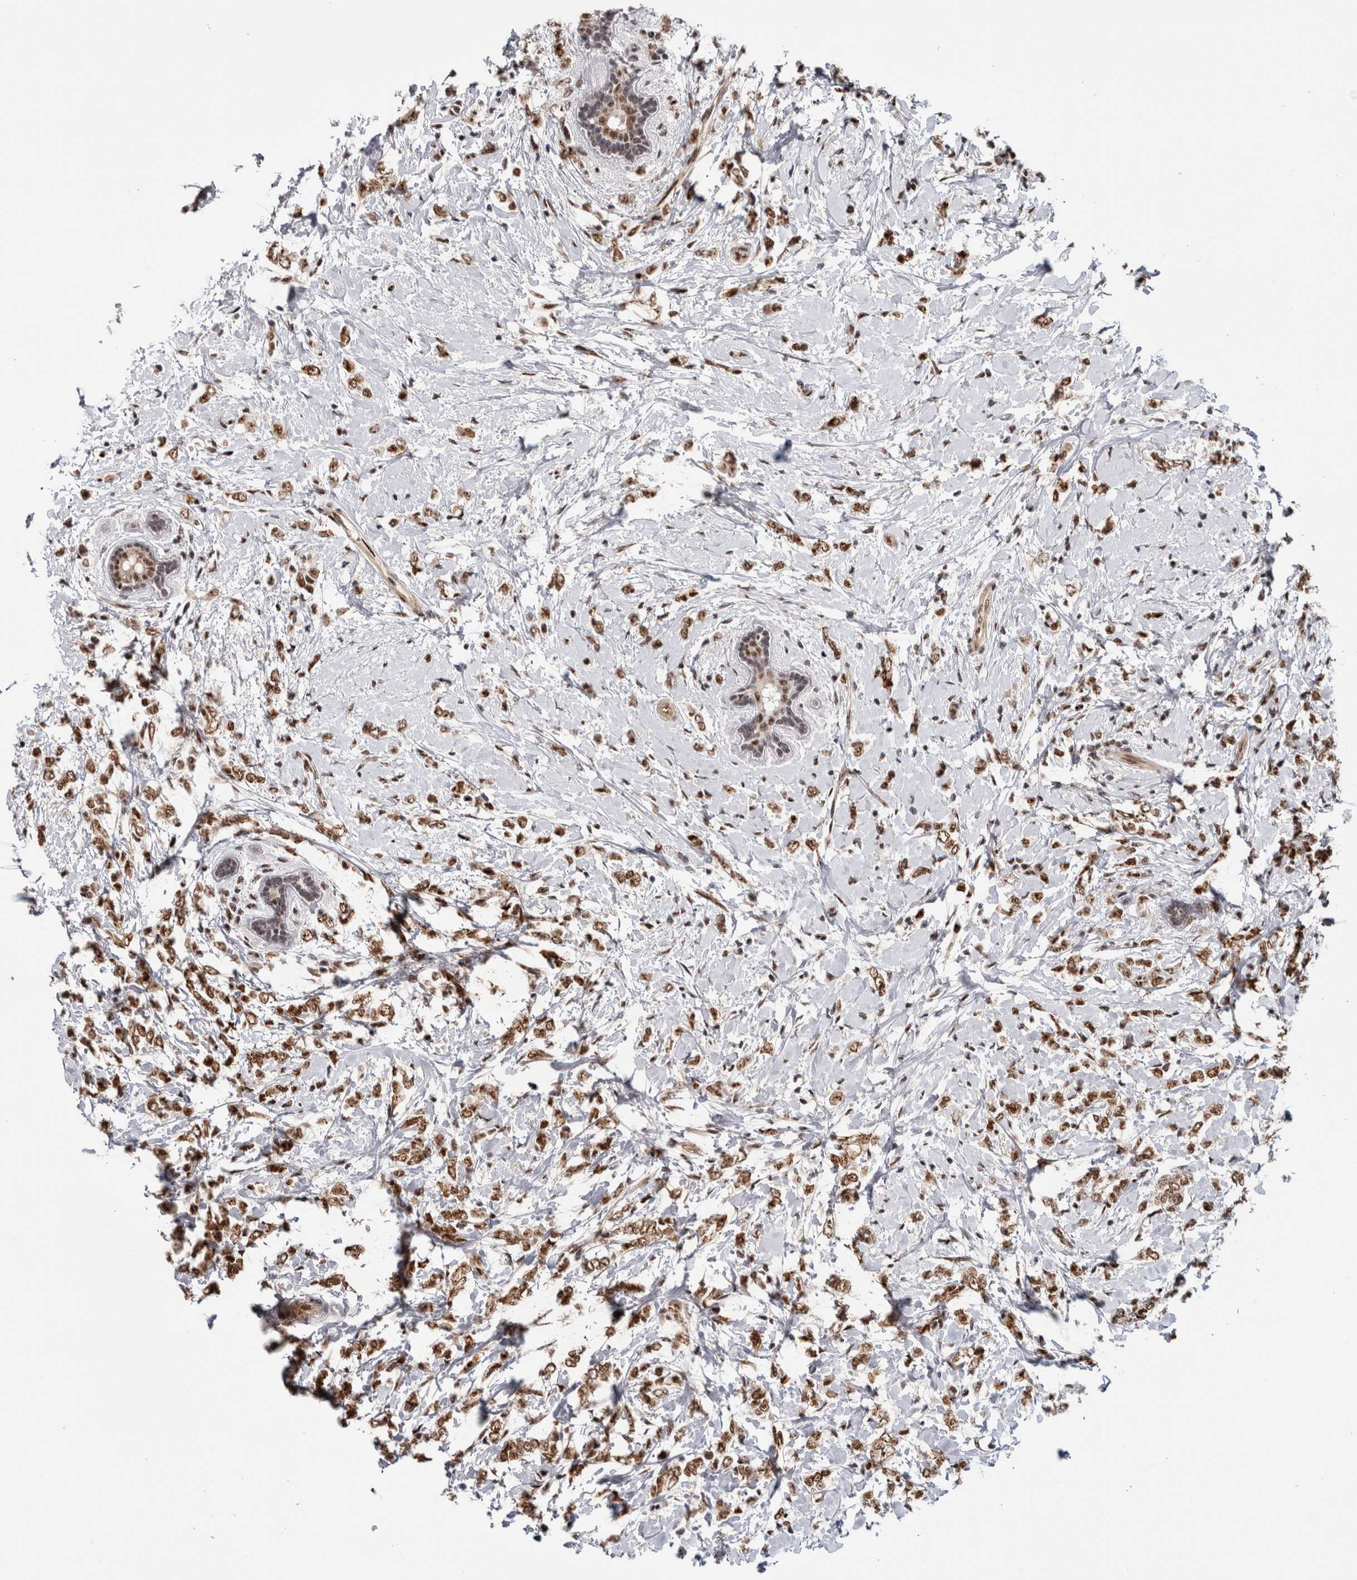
{"staining": {"intensity": "moderate", "quantity": ">75%", "location": "nuclear"}, "tissue": "breast cancer", "cell_type": "Tumor cells", "image_type": "cancer", "snomed": [{"axis": "morphology", "description": "Normal tissue, NOS"}, {"axis": "morphology", "description": "Lobular carcinoma"}, {"axis": "topography", "description": "Breast"}], "caption": "Breast lobular carcinoma stained for a protein (brown) shows moderate nuclear positive expression in about >75% of tumor cells.", "gene": "MKNK1", "patient": {"sex": "female", "age": 47}}